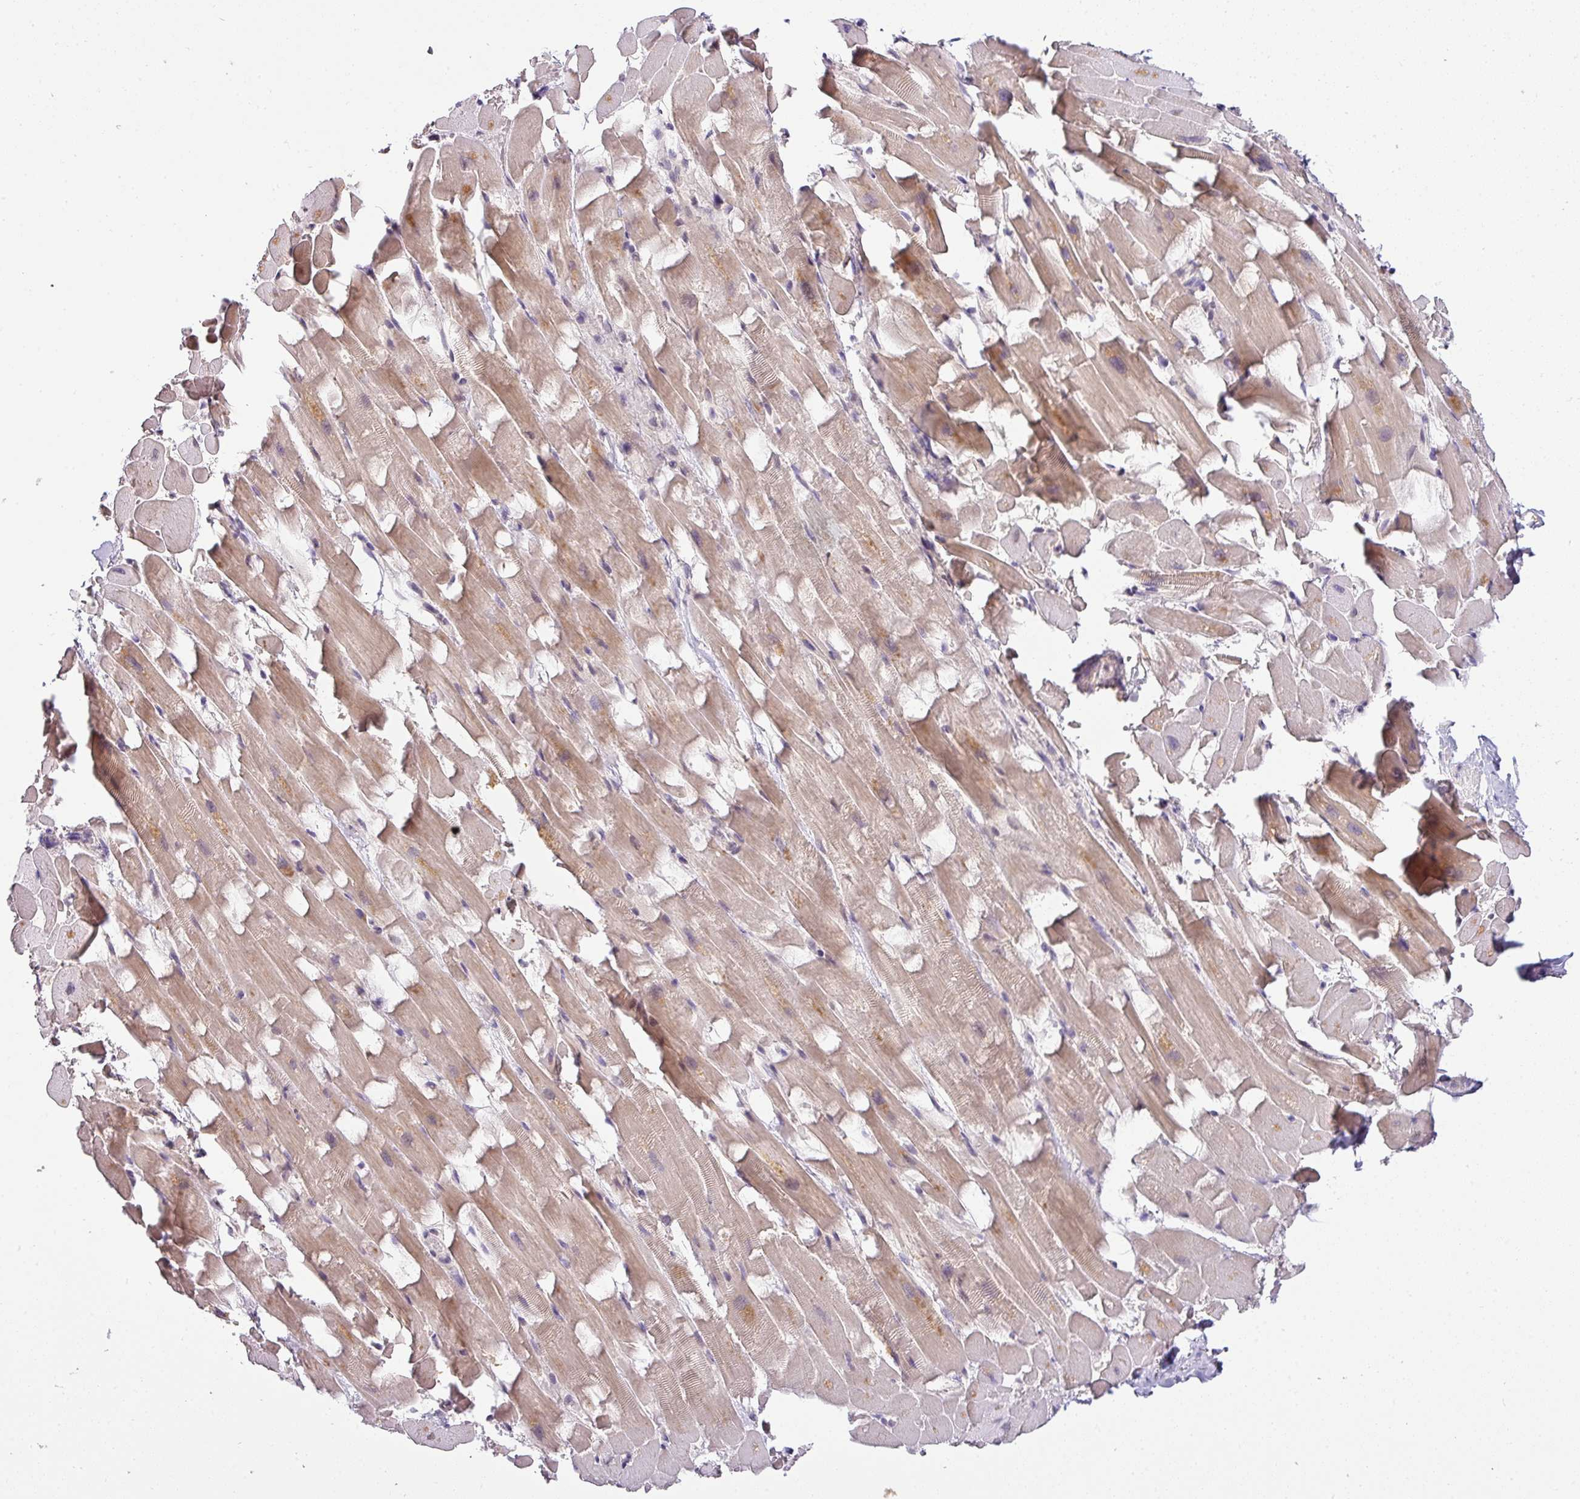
{"staining": {"intensity": "moderate", "quantity": ">75%", "location": "cytoplasmic/membranous"}, "tissue": "heart muscle", "cell_type": "Cardiomyocytes", "image_type": "normal", "snomed": [{"axis": "morphology", "description": "Normal tissue, NOS"}, {"axis": "topography", "description": "Heart"}], "caption": "IHC of unremarkable heart muscle reveals medium levels of moderate cytoplasmic/membranous staining in about >75% of cardiomyocytes.", "gene": "NAPSA", "patient": {"sex": "male", "age": 37}}